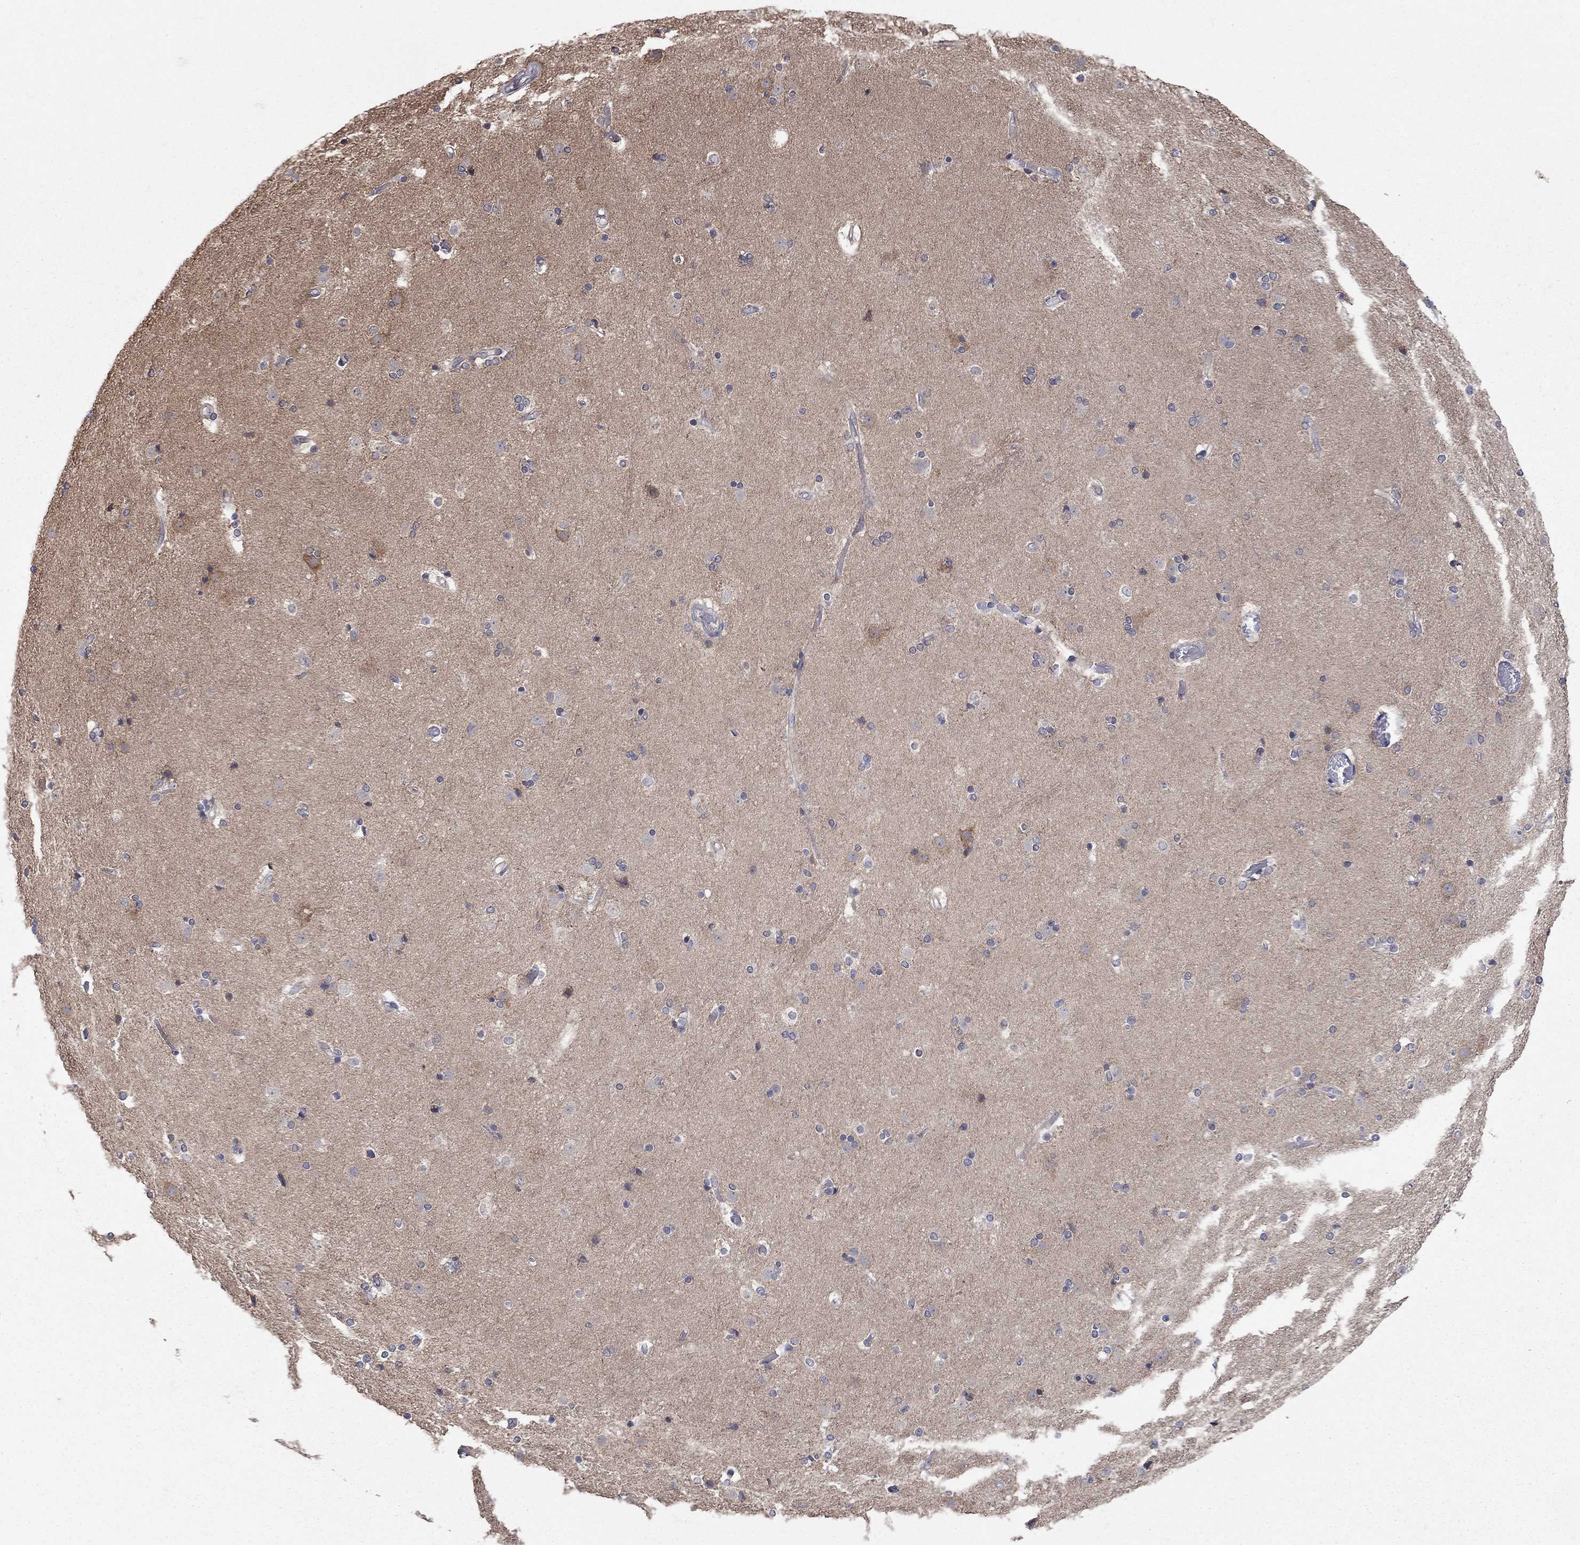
{"staining": {"intensity": "negative", "quantity": "none", "location": "none"}, "tissue": "caudate", "cell_type": "Glial cells", "image_type": "normal", "snomed": [{"axis": "morphology", "description": "Normal tissue, NOS"}, {"axis": "topography", "description": "Lateral ventricle wall"}], "caption": "Glial cells are negative for protein expression in normal human caudate. Nuclei are stained in blue.", "gene": "WASF3", "patient": {"sex": "female", "age": 71}}